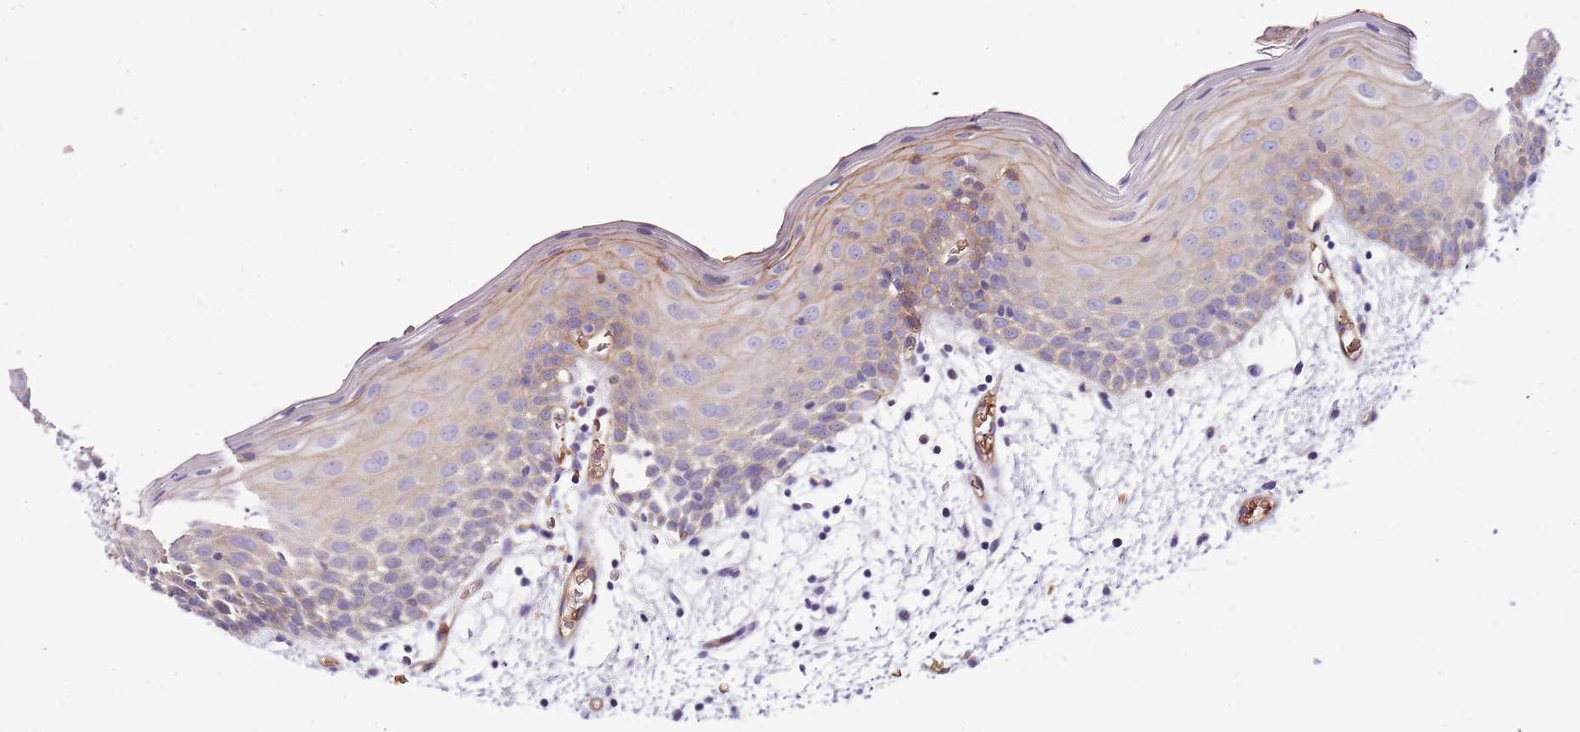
{"staining": {"intensity": "weak", "quantity": "<25%", "location": "cytoplasmic/membranous"}, "tissue": "oral mucosa", "cell_type": "Squamous epithelial cells", "image_type": "normal", "snomed": [{"axis": "morphology", "description": "Normal tissue, NOS"}, {"axis": "topography", "description": "Skeletal muscle"}, {"axis": "topography", "description": "Oral tissue"}, {"axis": "topography", "description": "Salivary gland"}, {"axis": "topography", "description": "Peripheral nerve tissue"}], "caption": "The photomicrograph exhibits no staining of squamous epithelial cells in unremarkable oral mucosa. The staining was performed using DAB to visualize the protein expression in brown, while the nuclei were stained in blue with hematoxylin (Magnification: 20x).", "gene": "GFRAL", "patient": {"sex": "male", "age": 54}}